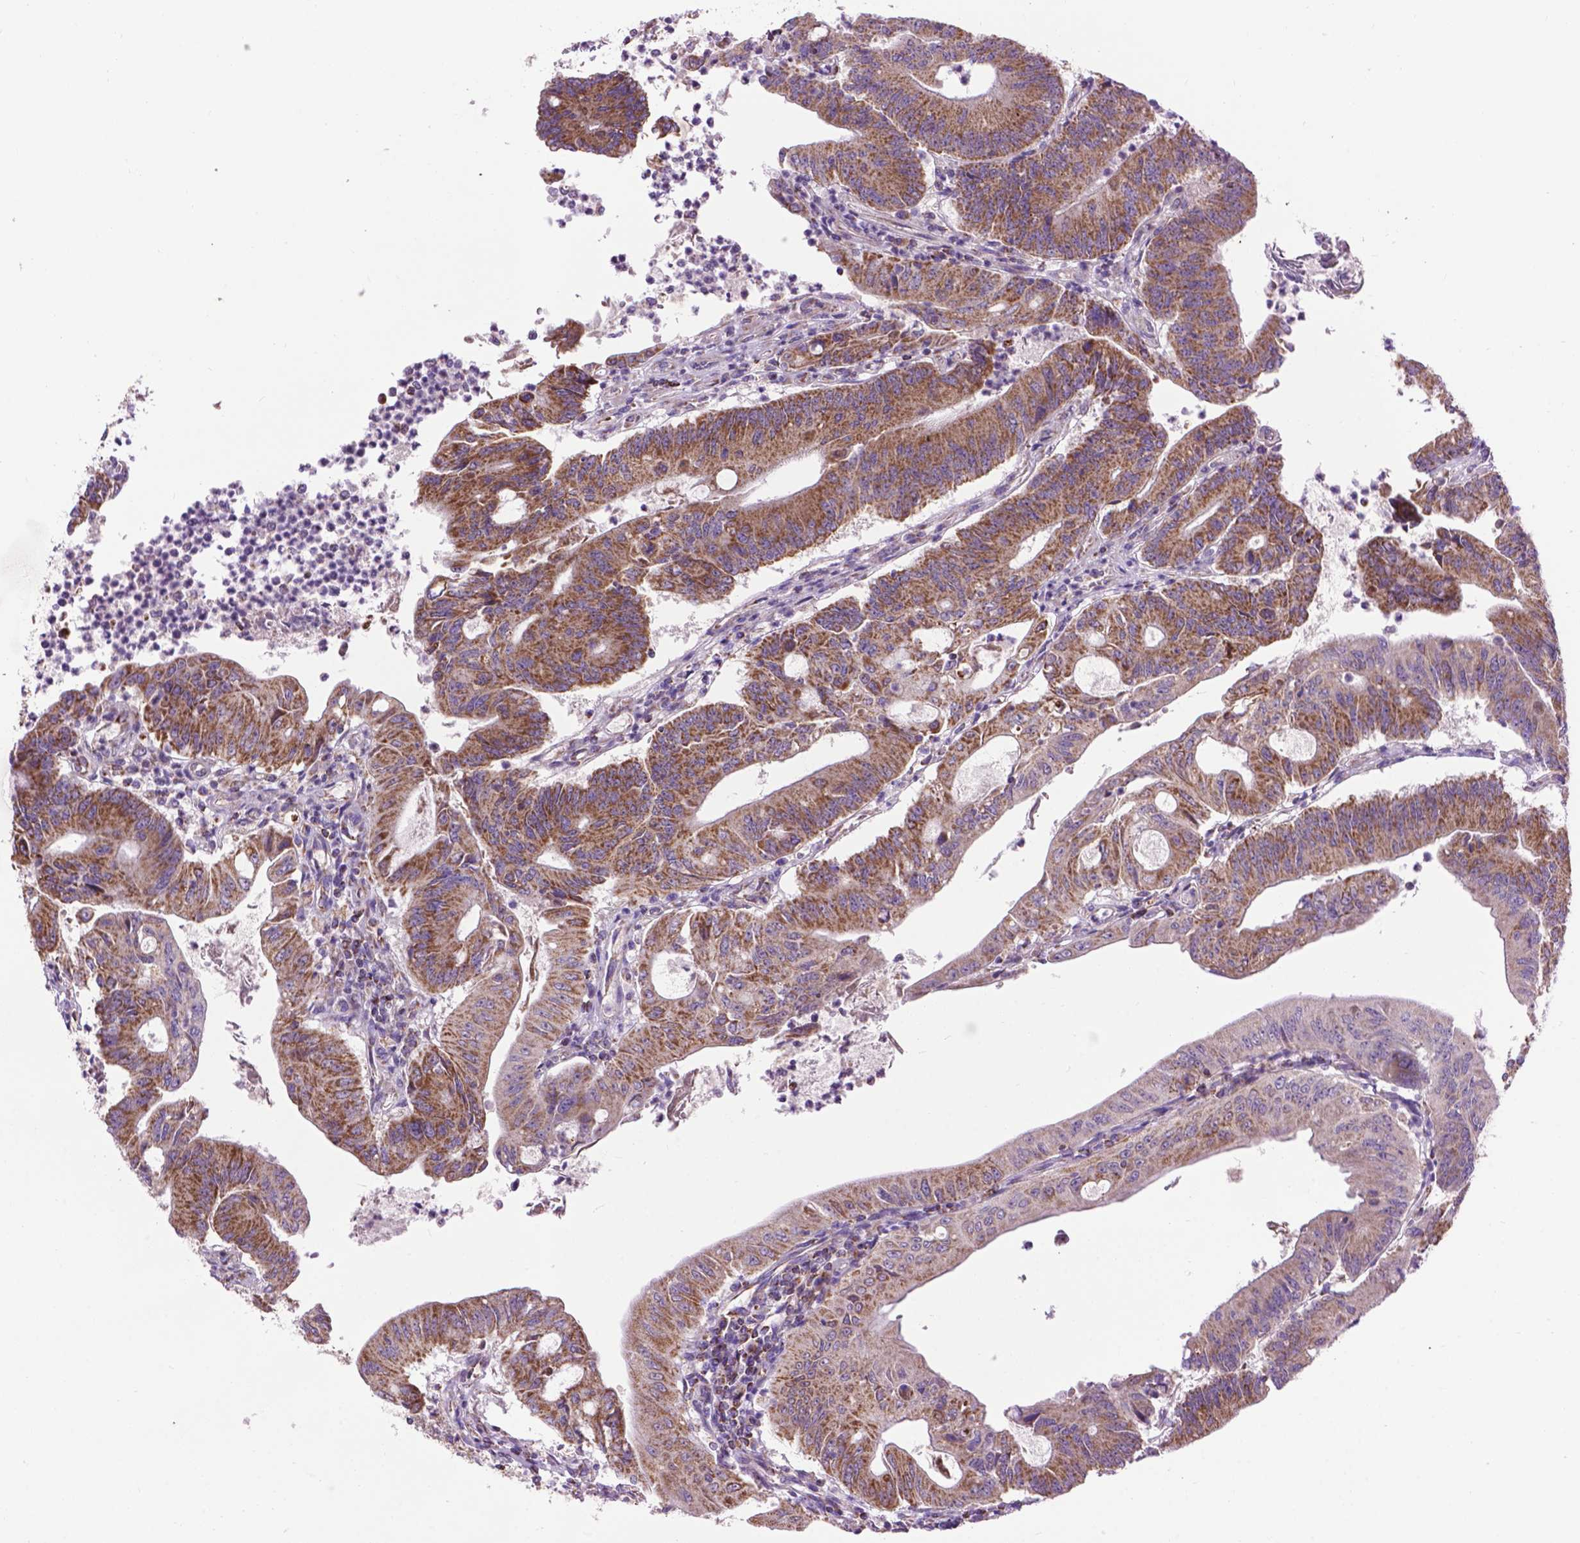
{"staining": {"intensity": "moderate", "quantity": ">75%", "location": "cytoplasmic/membranous"}, "tissue": "colorectal cancer", "cell_type": "Tumor cells", "image_type": "cancer", "snomed": [{"axis": "morphology", "description": "Adenocarcinoma, NOS"}, {"axis": "topography", "description": "Colon"}], "caption": "Immunohistochemistry image of neoplastic tissue: human colorectal adenocarcinoma stained using IHC reveals medium levels of moderate protein expression localized specifically in the cytoplasmic/membranous of tumor cells, appearing as a cytoplasmic/membranous brown color.", "gene": "PYCR3", "patient": {"sex": "female", "age": 70}}